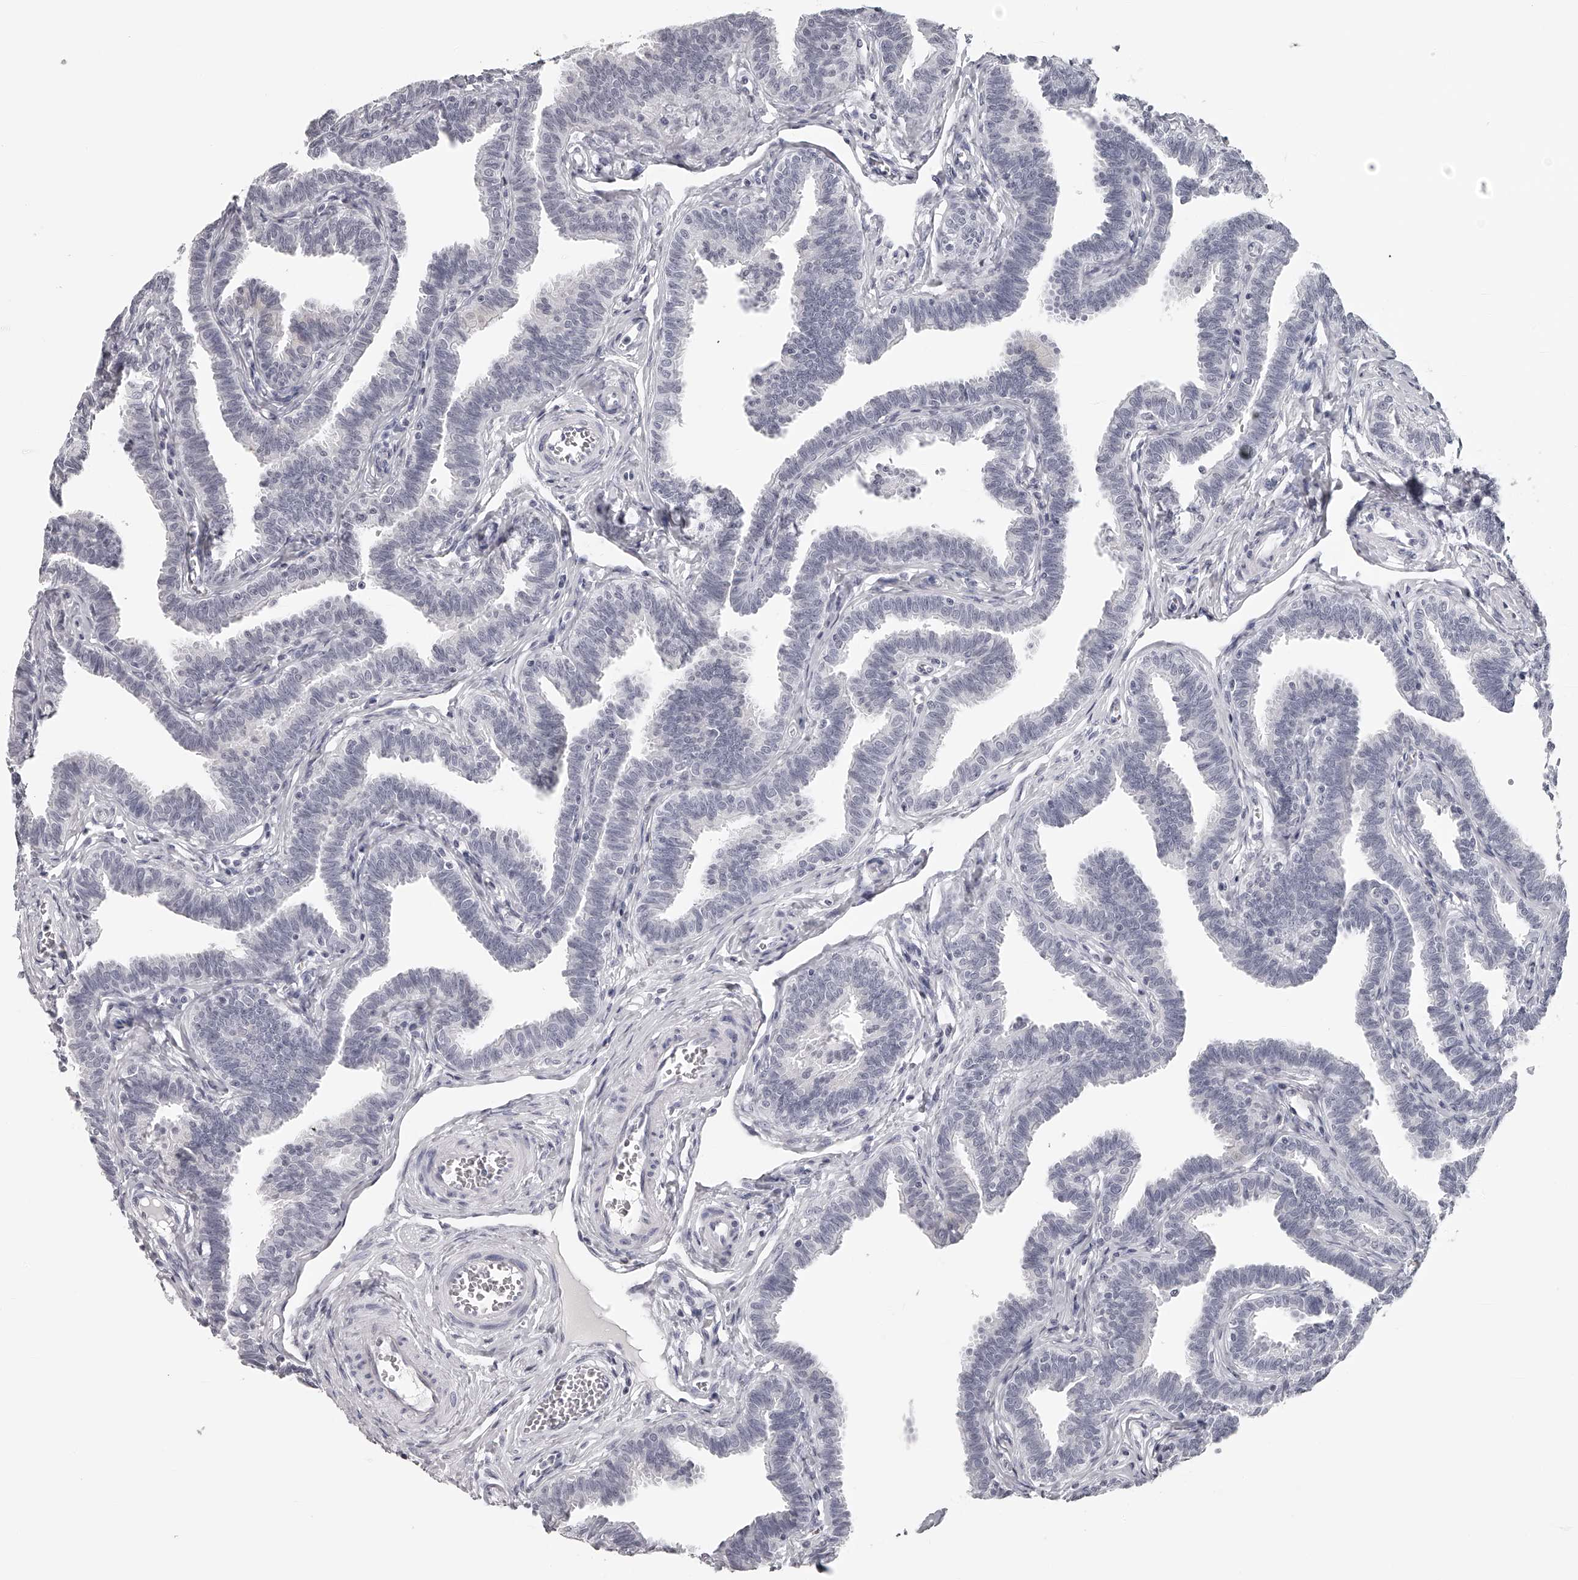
{"staining": {"intensity": "negative", "quantity": "none", "location": "none"}, "tissue": "fallopian tube", "cell_type": "Glandular cells", "image_type": "normal", "snomed": [{"axis": "morphology", "description": "Normal tissue, NOS"}, {"axis": "topography", "description": "Fallopian tube"}, {"axis": "topography", "description": "Ovary"}], "caption": "The IHC image has no significant positivity in glandular cells of fallopian tube. (DAB IHC visualized using brightfield microscopy, high magnification).", "gene": "SEC11C", "patient": {"sex": "female", "age": 23}}